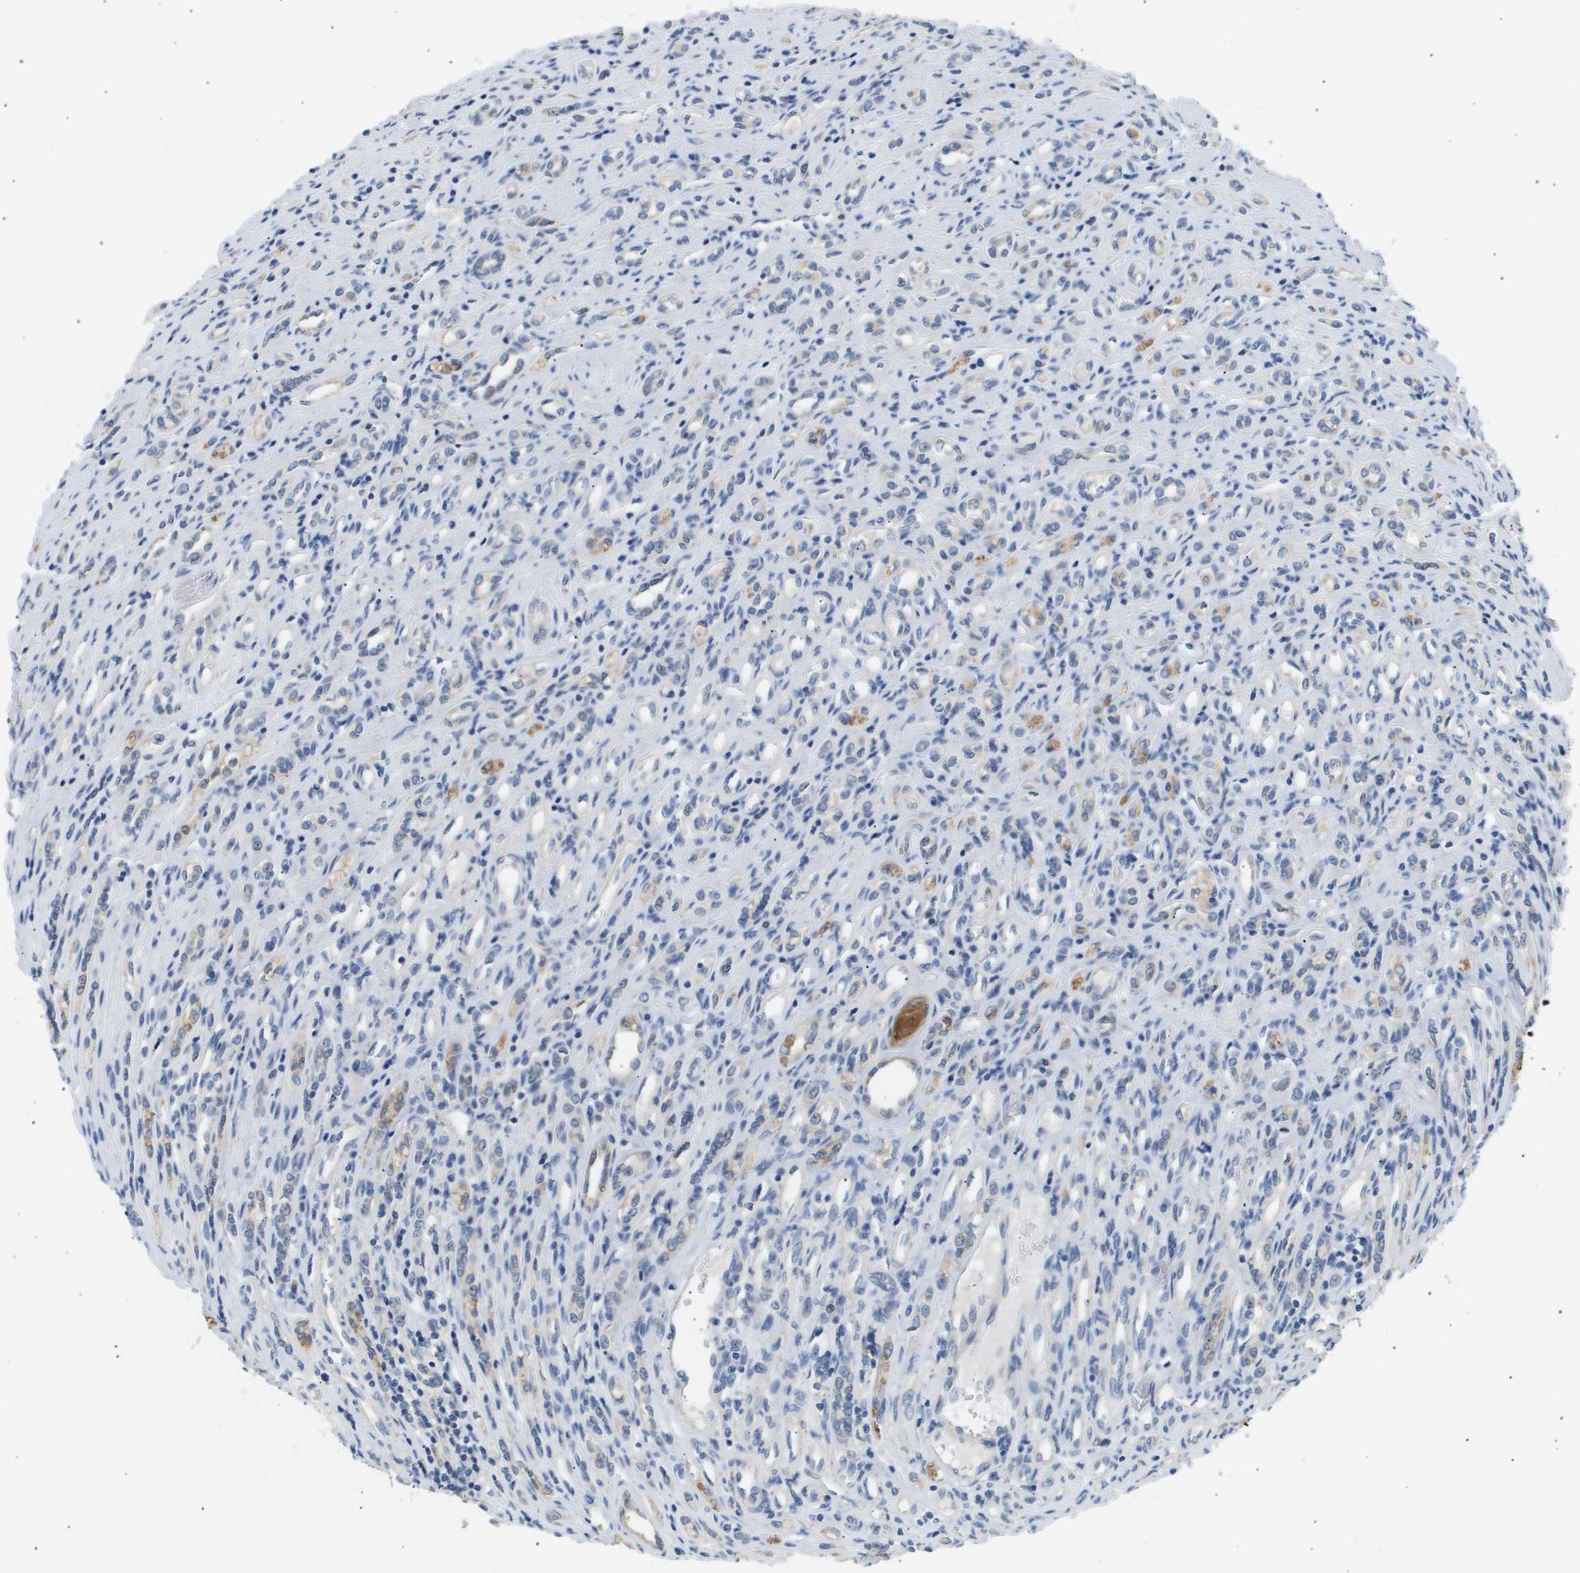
{"staining": {"intensity": "negative", "quantity": "none", "location": "none"}, "tissue": "renal cancer", "cell_type": "Tumor cells", "image_type": "cancer", "snomed": [{"axis": "morphology", "description": "Adenocarcinoma, NOS"}, {"axis": "topography", "description": "Kidney"}], "caption": "IHC of renal adenocarcinoma displays no staining in tumor cells. The staining is performed using DAB (3,3'-diaminobenzidine) brown chromogen with nuclei counter-stained in using hematoxylin.", "gene": "AKR1A1", "patient": {"sex": "female", "age": 70}}